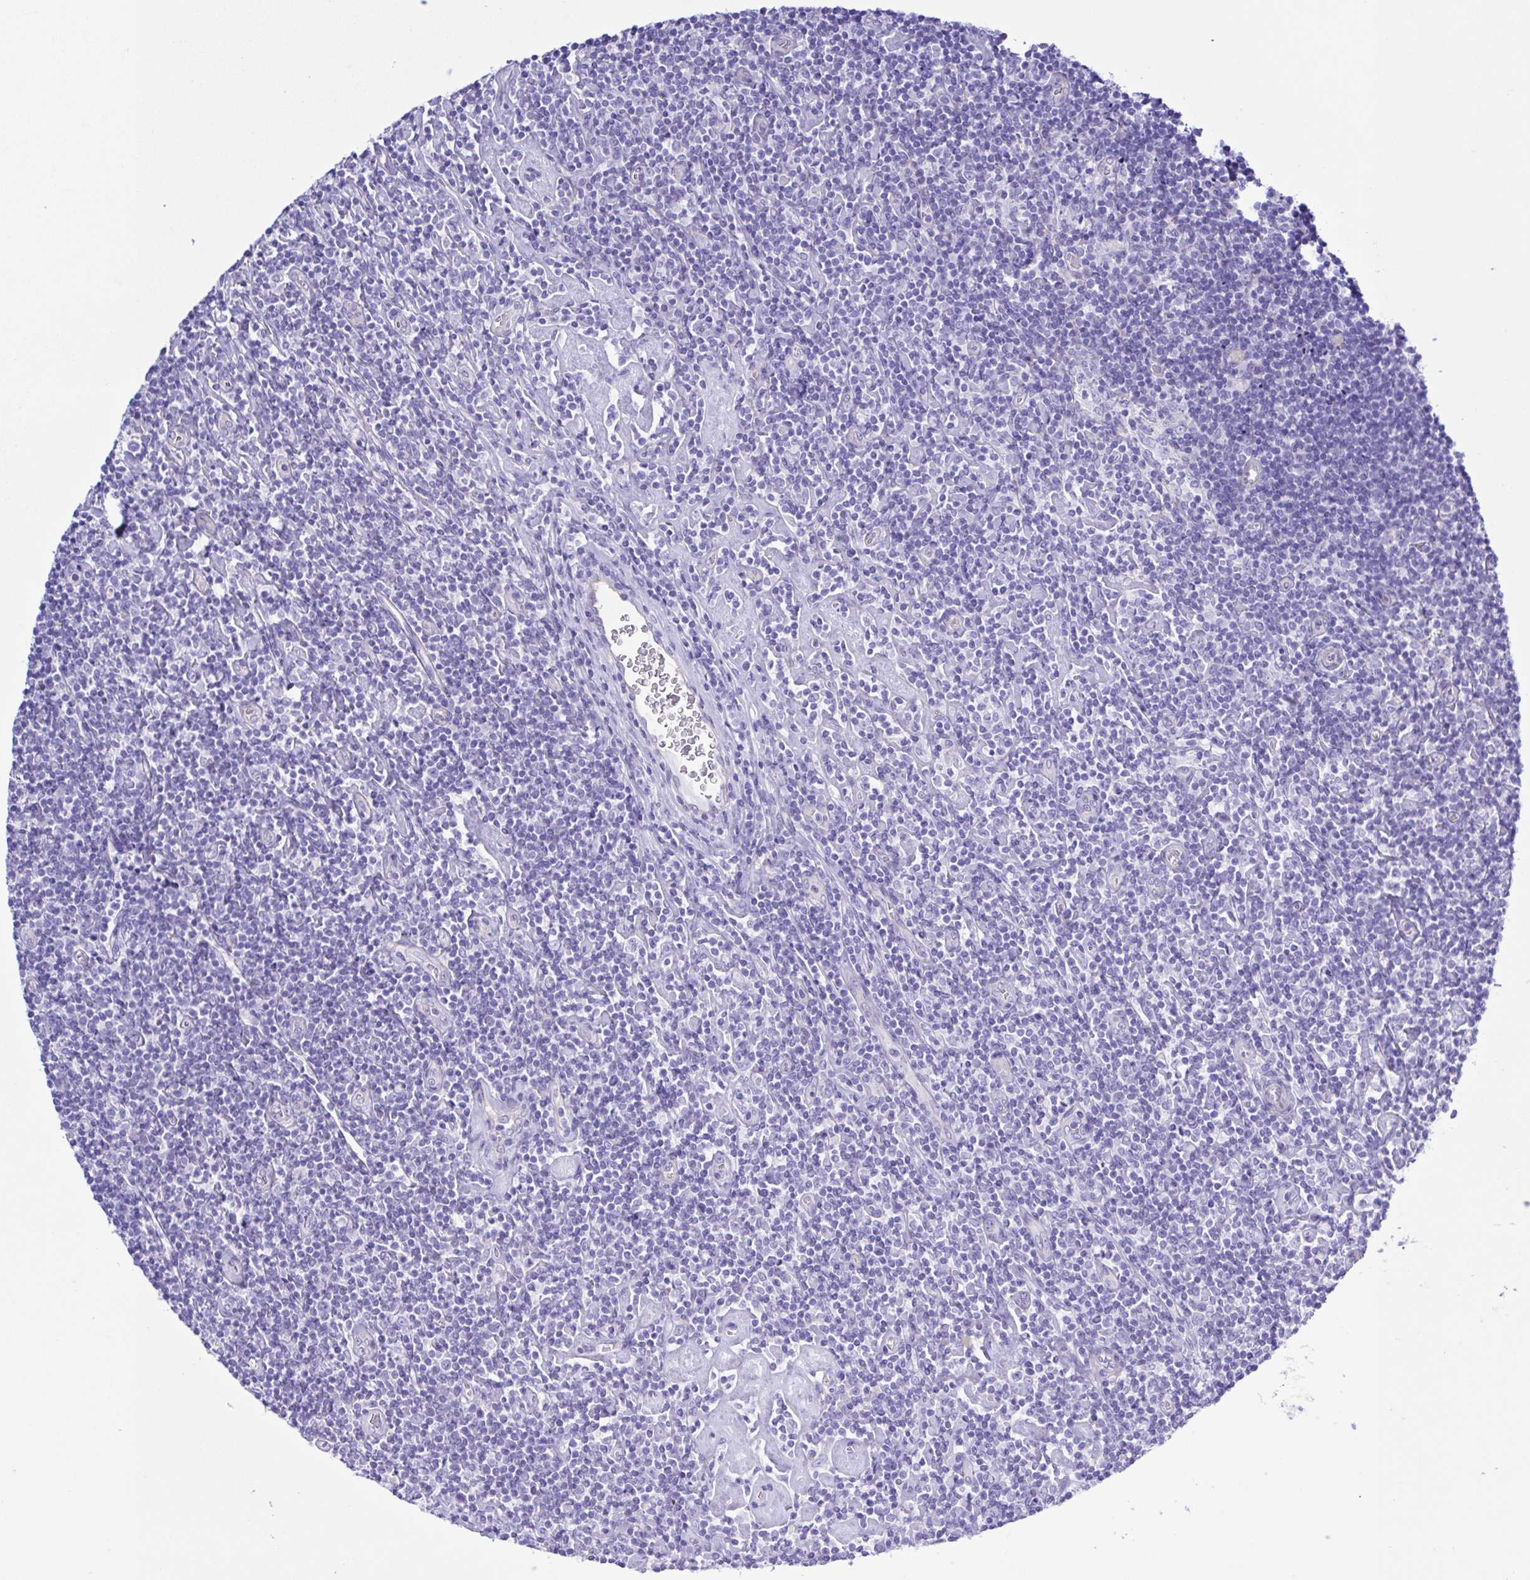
{"staining": {"intensity": "negative", "quantity": "none", "location": "none"}, "tissue": "lymphoma", "cell_type": "Tumor cells", "image_type": "cancer", "snomed": [{"axis": "morphology", "description": "Hodgkin's disease, NOS"}, {"axis": "topography", "description": "Lymph node"}], "caption": "Lymphoma stained for a protein using immunohistochemistry shows no staining tumor cells.", "gene": "CYP11A1", "patient": {"sex": "male", "age": 40}}